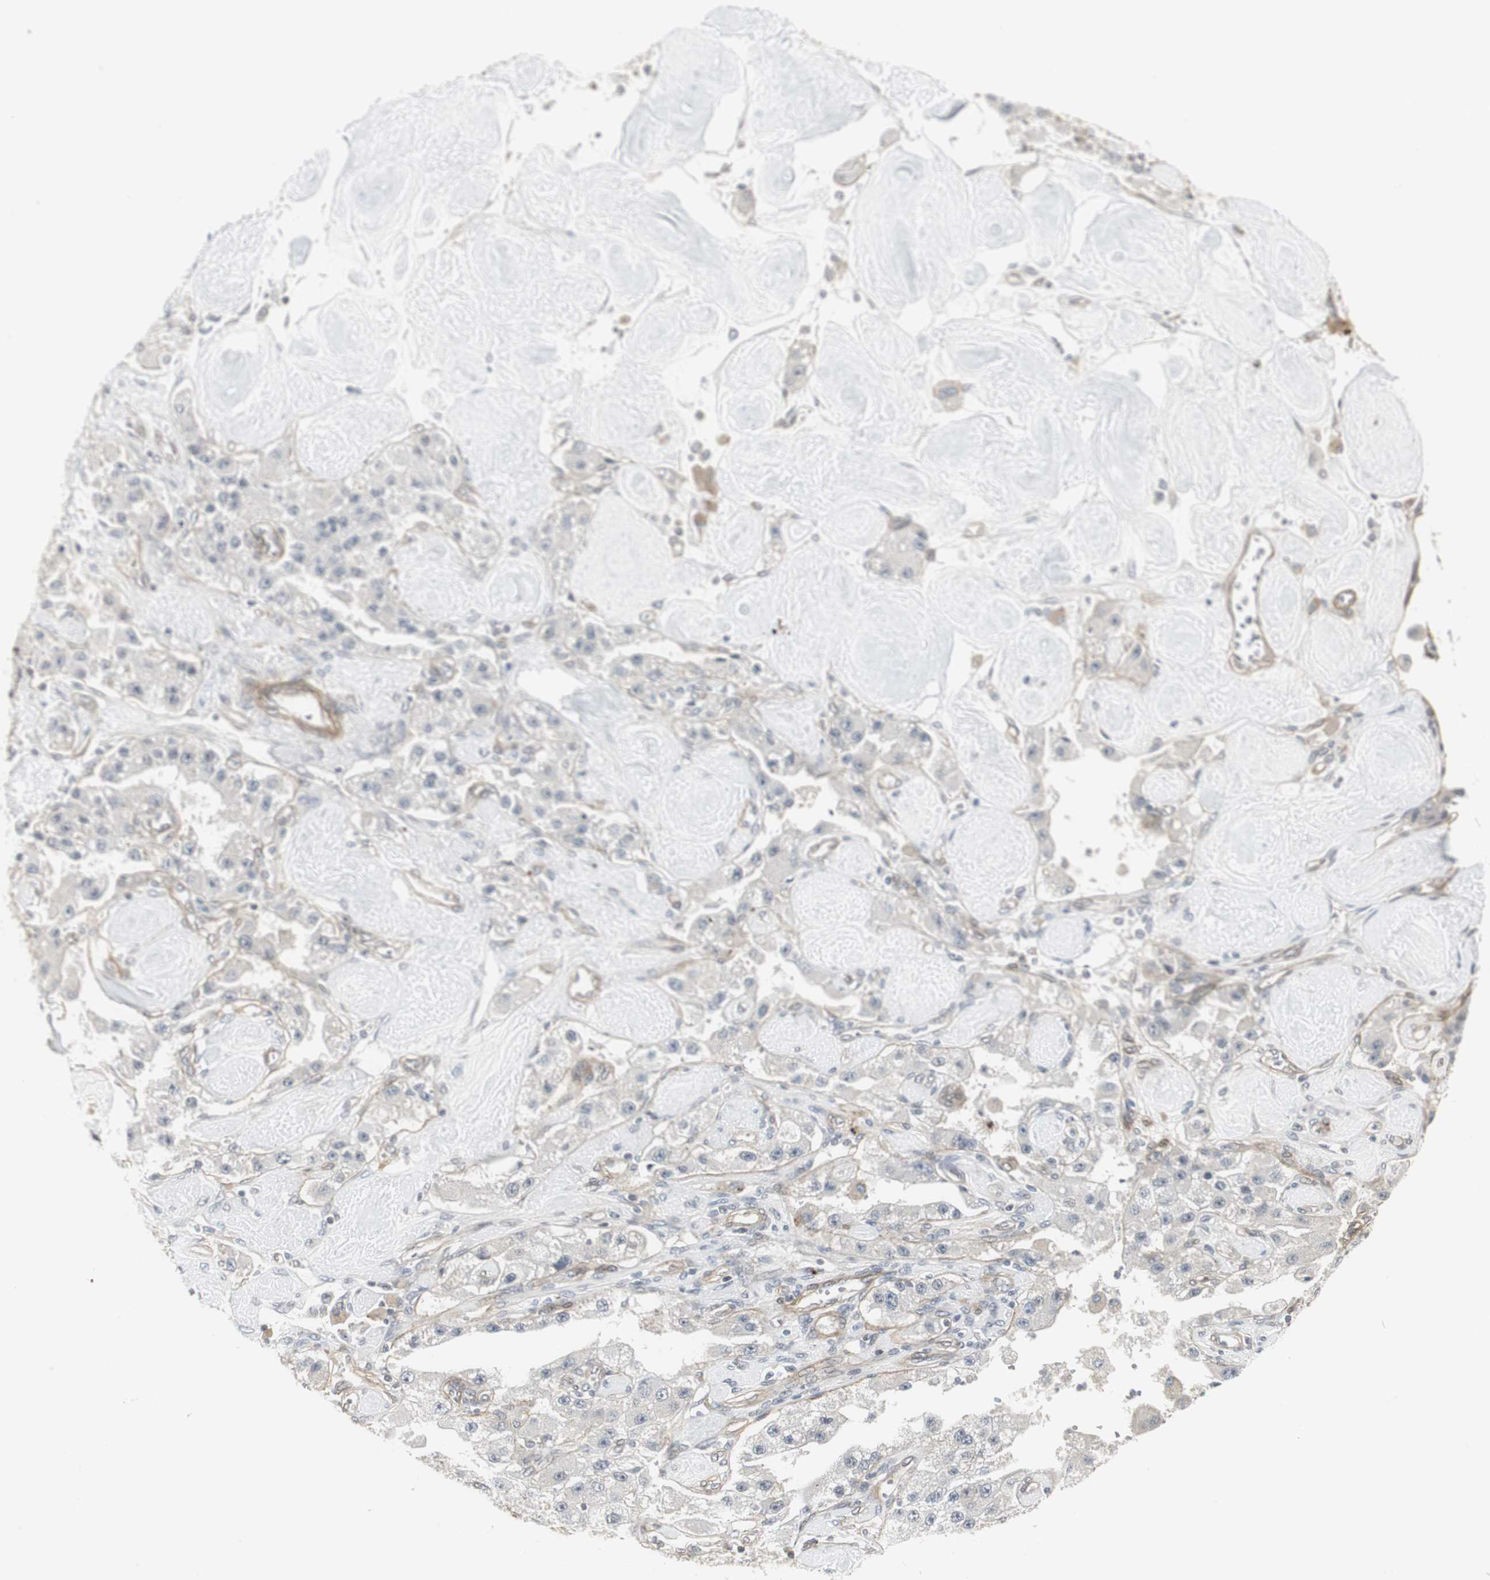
{"staining": {"intensity": "weak", "quantity": "25%-75%", "location": "cytoplasmic/membranous"}, "tissue": "carcinoid", "cell_type": "Tumor cells", "image_type": "cancer", "snomed": [{"axis": "morphology", "description": "Carcinoid, malignant, NOS"}, {"axis": "topography", "description": "Pancreas"}], "caption": "Brown immunohistochemical staining in human carcinoid (malignant) demonstrates weak cytoplasmic/membranous staining in about 25%-75% of tumor cells.", "gene": "SCYL3", "patient": {"sex": "male", "age": 41}}